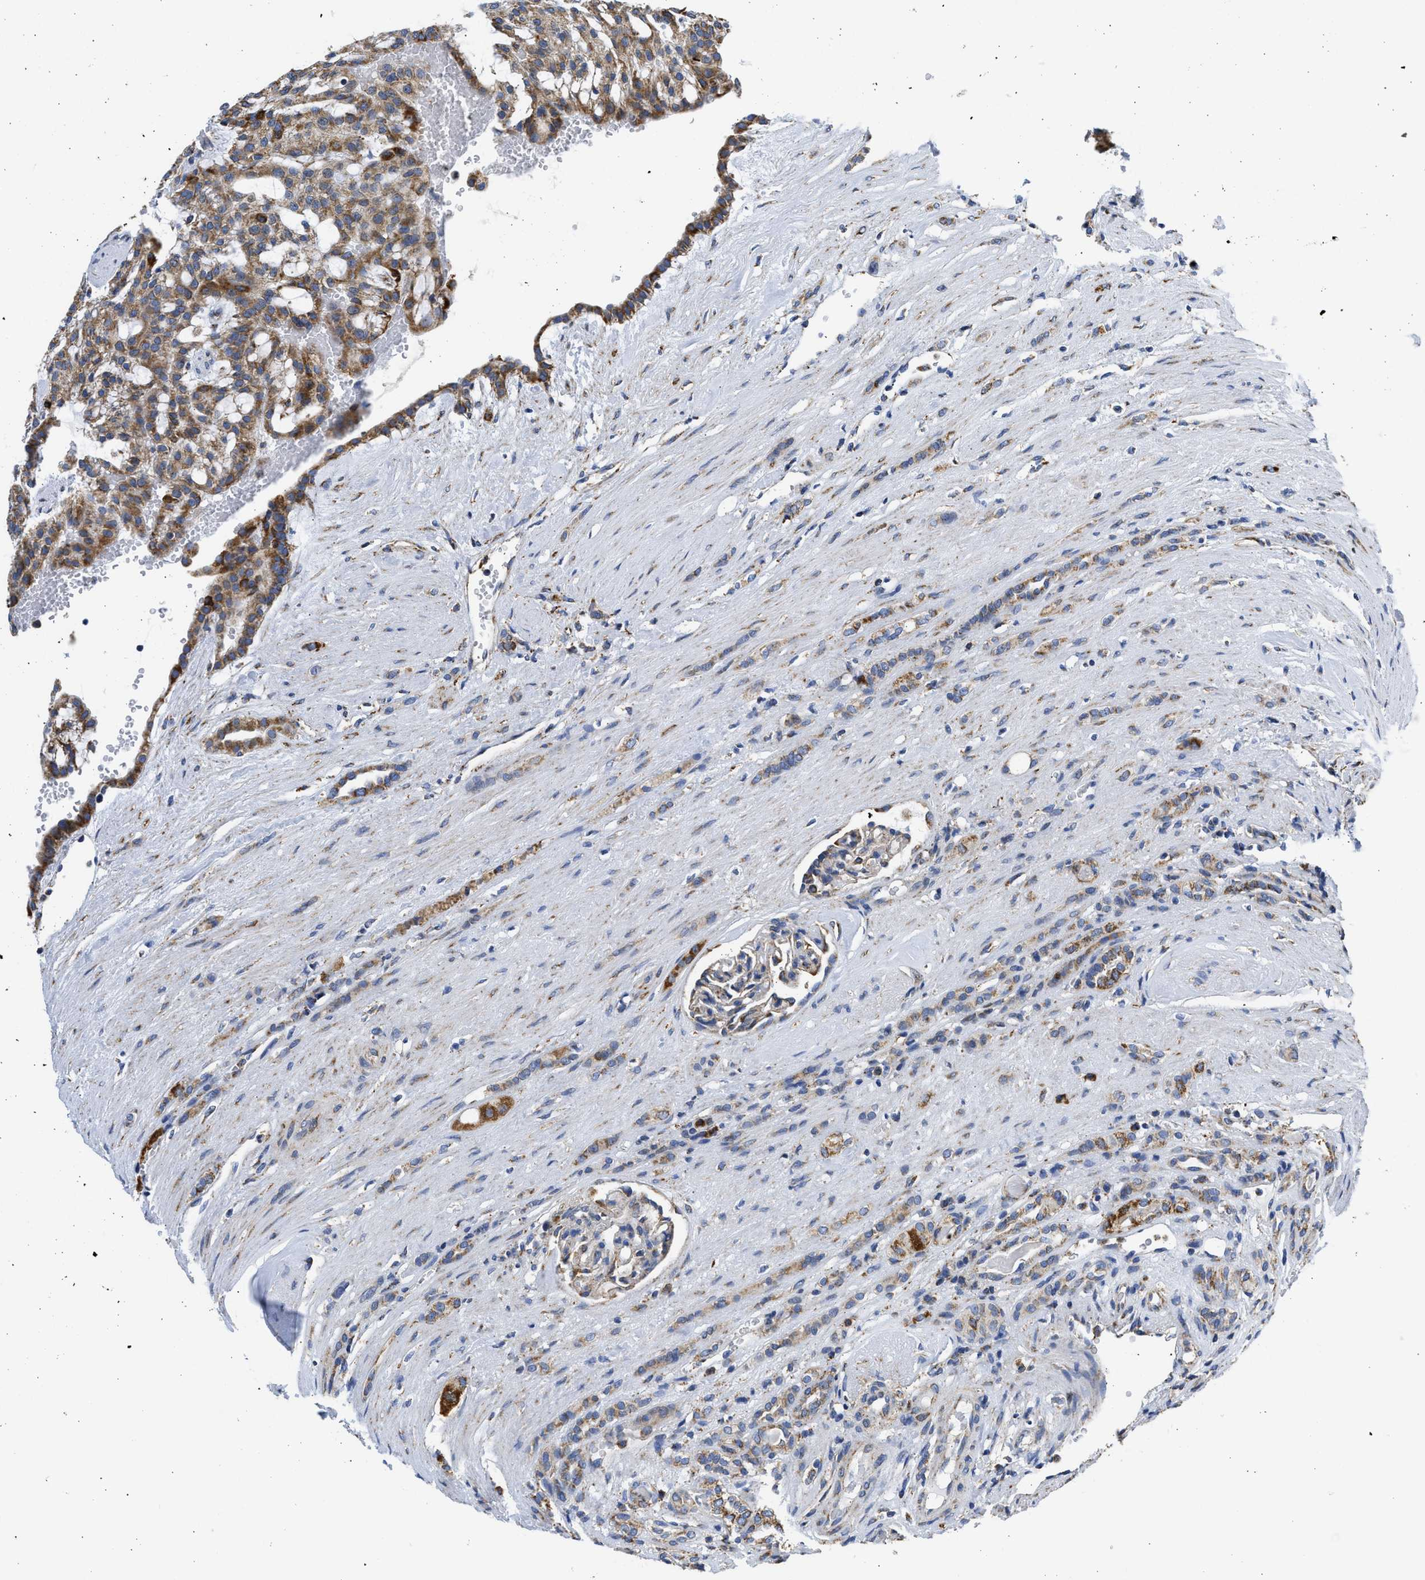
{"staining": {"intensity": "moderate", "quantity": ">75%", "location": "cytoplasmic/membranous"}, "tissue": "renal cancer", "cell_type": "Tumor cells", "image_type": "cancer", "snomed": [{"axis": "morphology", "description": "Adenocarcinoma, NOS"}, {"axis": "topography", "description": "Kidney"}], "caption": "Protein expression analysis of human renal cancer (adenocarcinoma) reveals moderate cytoplasmic/membranous staining in about >75% of tumor cells.", "gene": "CYCS", "patient": {"sex": "male", "age": 63}}